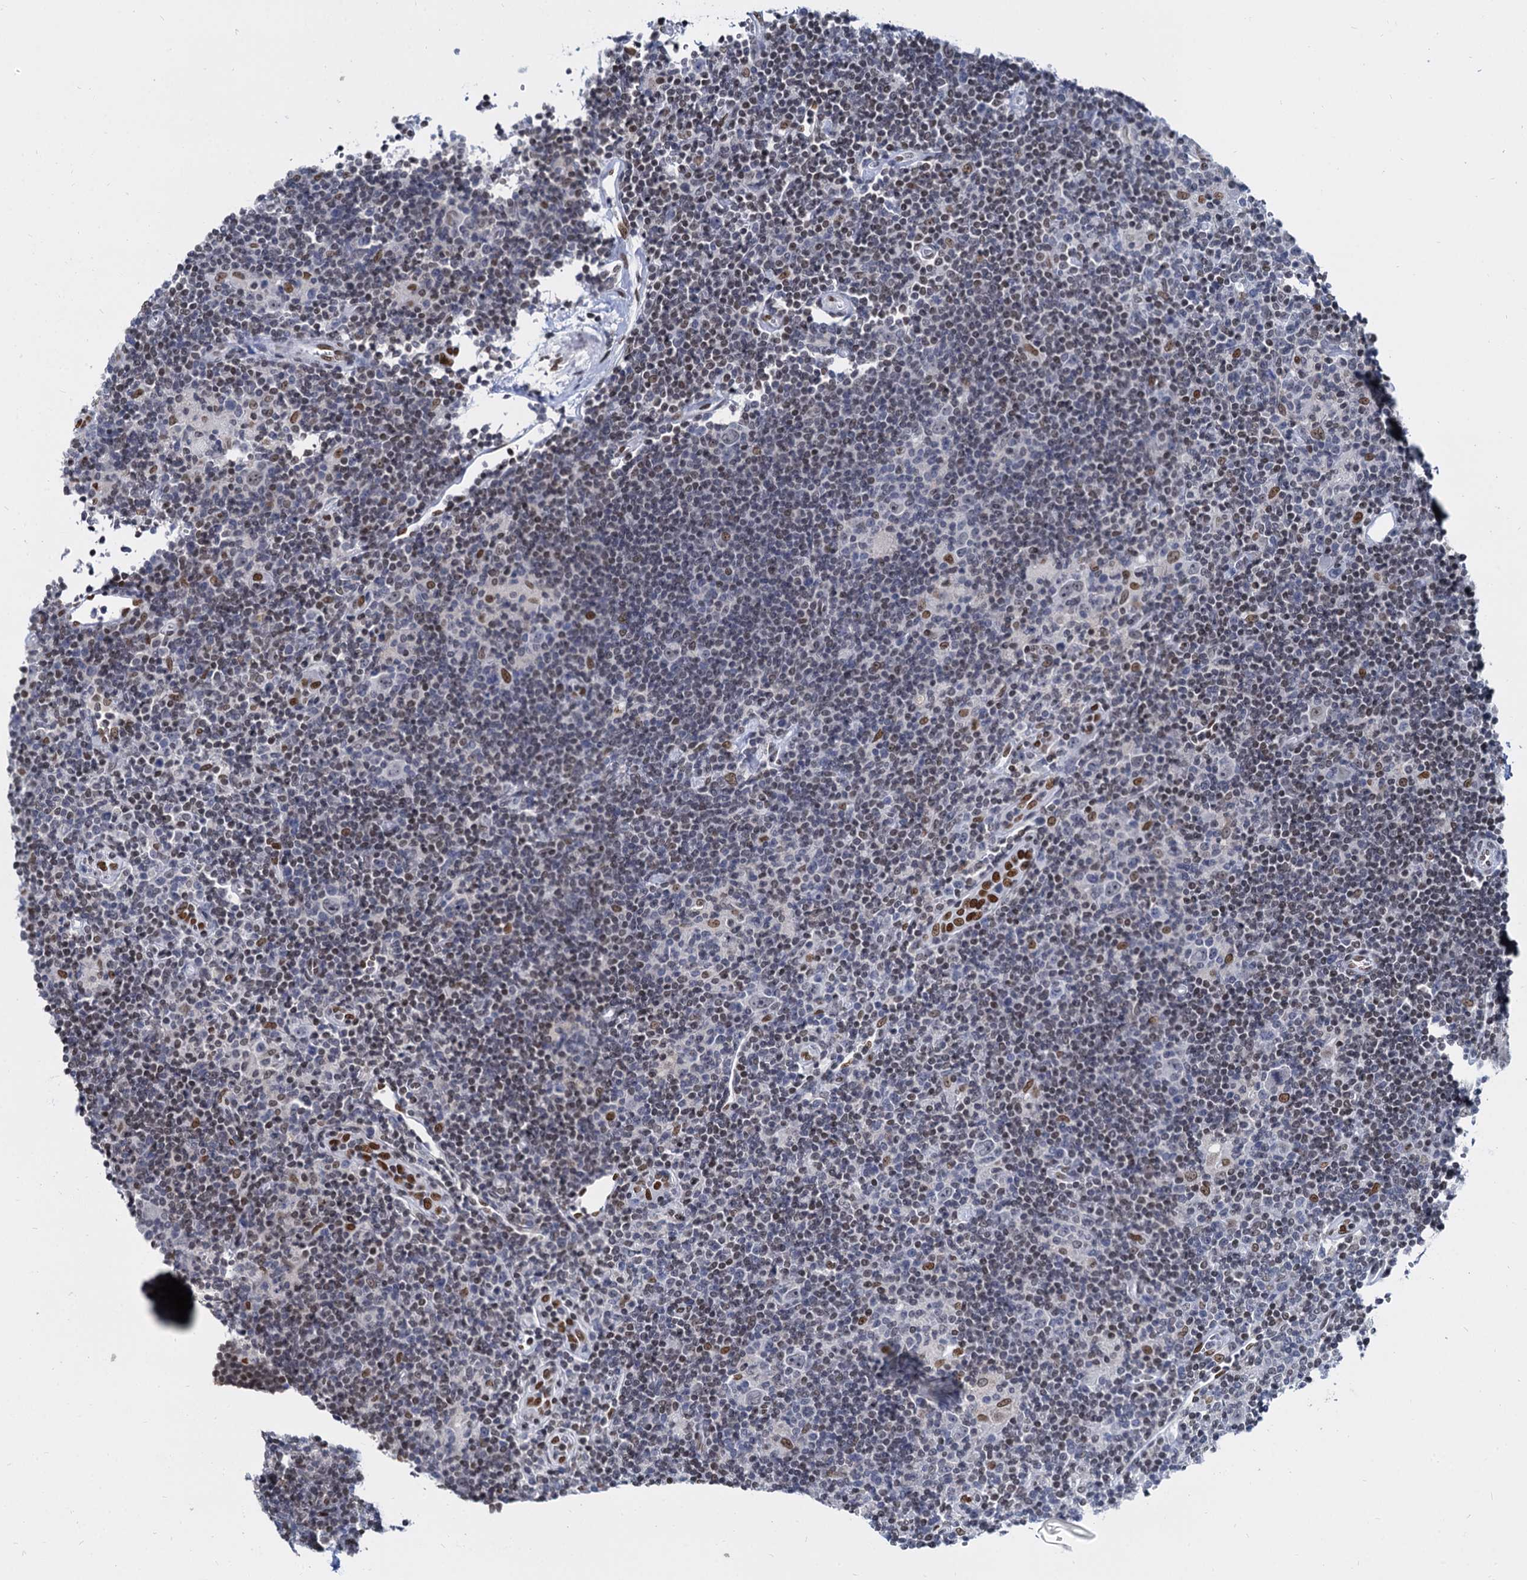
{"staining": {"intensity": "negative", "quantity": "none", "location": "none"}, "tissue": "lymphoma", "cell_type": "Tumor cells", "image_type": "cancer", "snomed": [{"axis": "morphology", "description": "Hodgkin's disease, NOS"}, {"axis": "topography", "description": "Lymph node"}], "caption": "The photomicrograph displays no significant positivity in tumor cells of Hodgkin's disease.", "gene": "CMAS", "patient": {"sex": "female", "age": 57}}